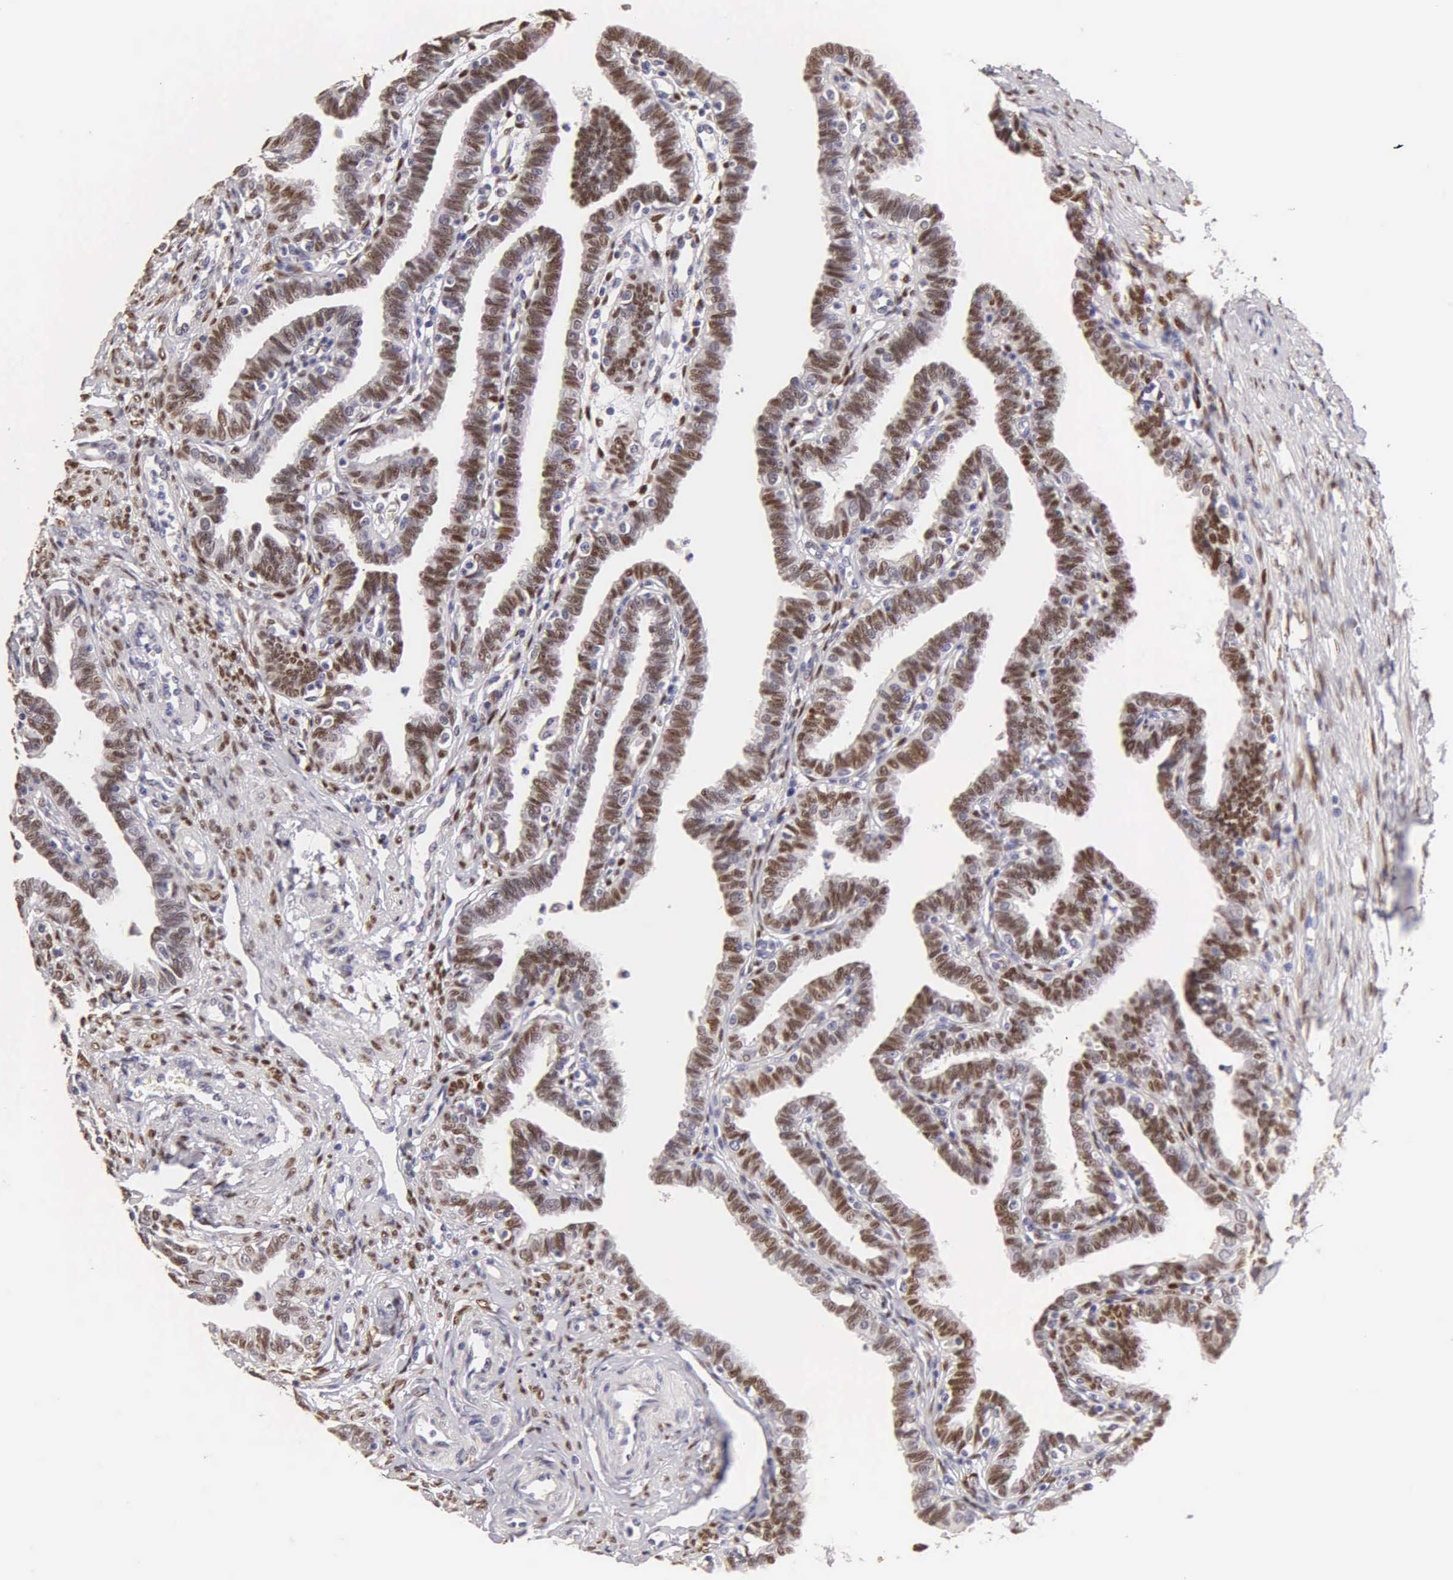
{"staining": {"intensity": "strong", "quantity": ">75%", "location": "nuclear"}, "tissue": "fallopian tube", "cell_type": "Glandular cells", "image_type": "normal", "snomed": [{"axis": "morphology", "description": "Normal tissue, NOS"}, {"axis": "topography", "description": "Fallopian tube"}], "caption": "Strong nuclear expression for a protein is seen in approximately >75% of glandular cells of normal fallopian tube using immunohistochemistry (IHC).", "gene": "ESR1", "patient": {"sex": "female", "age": 41}}